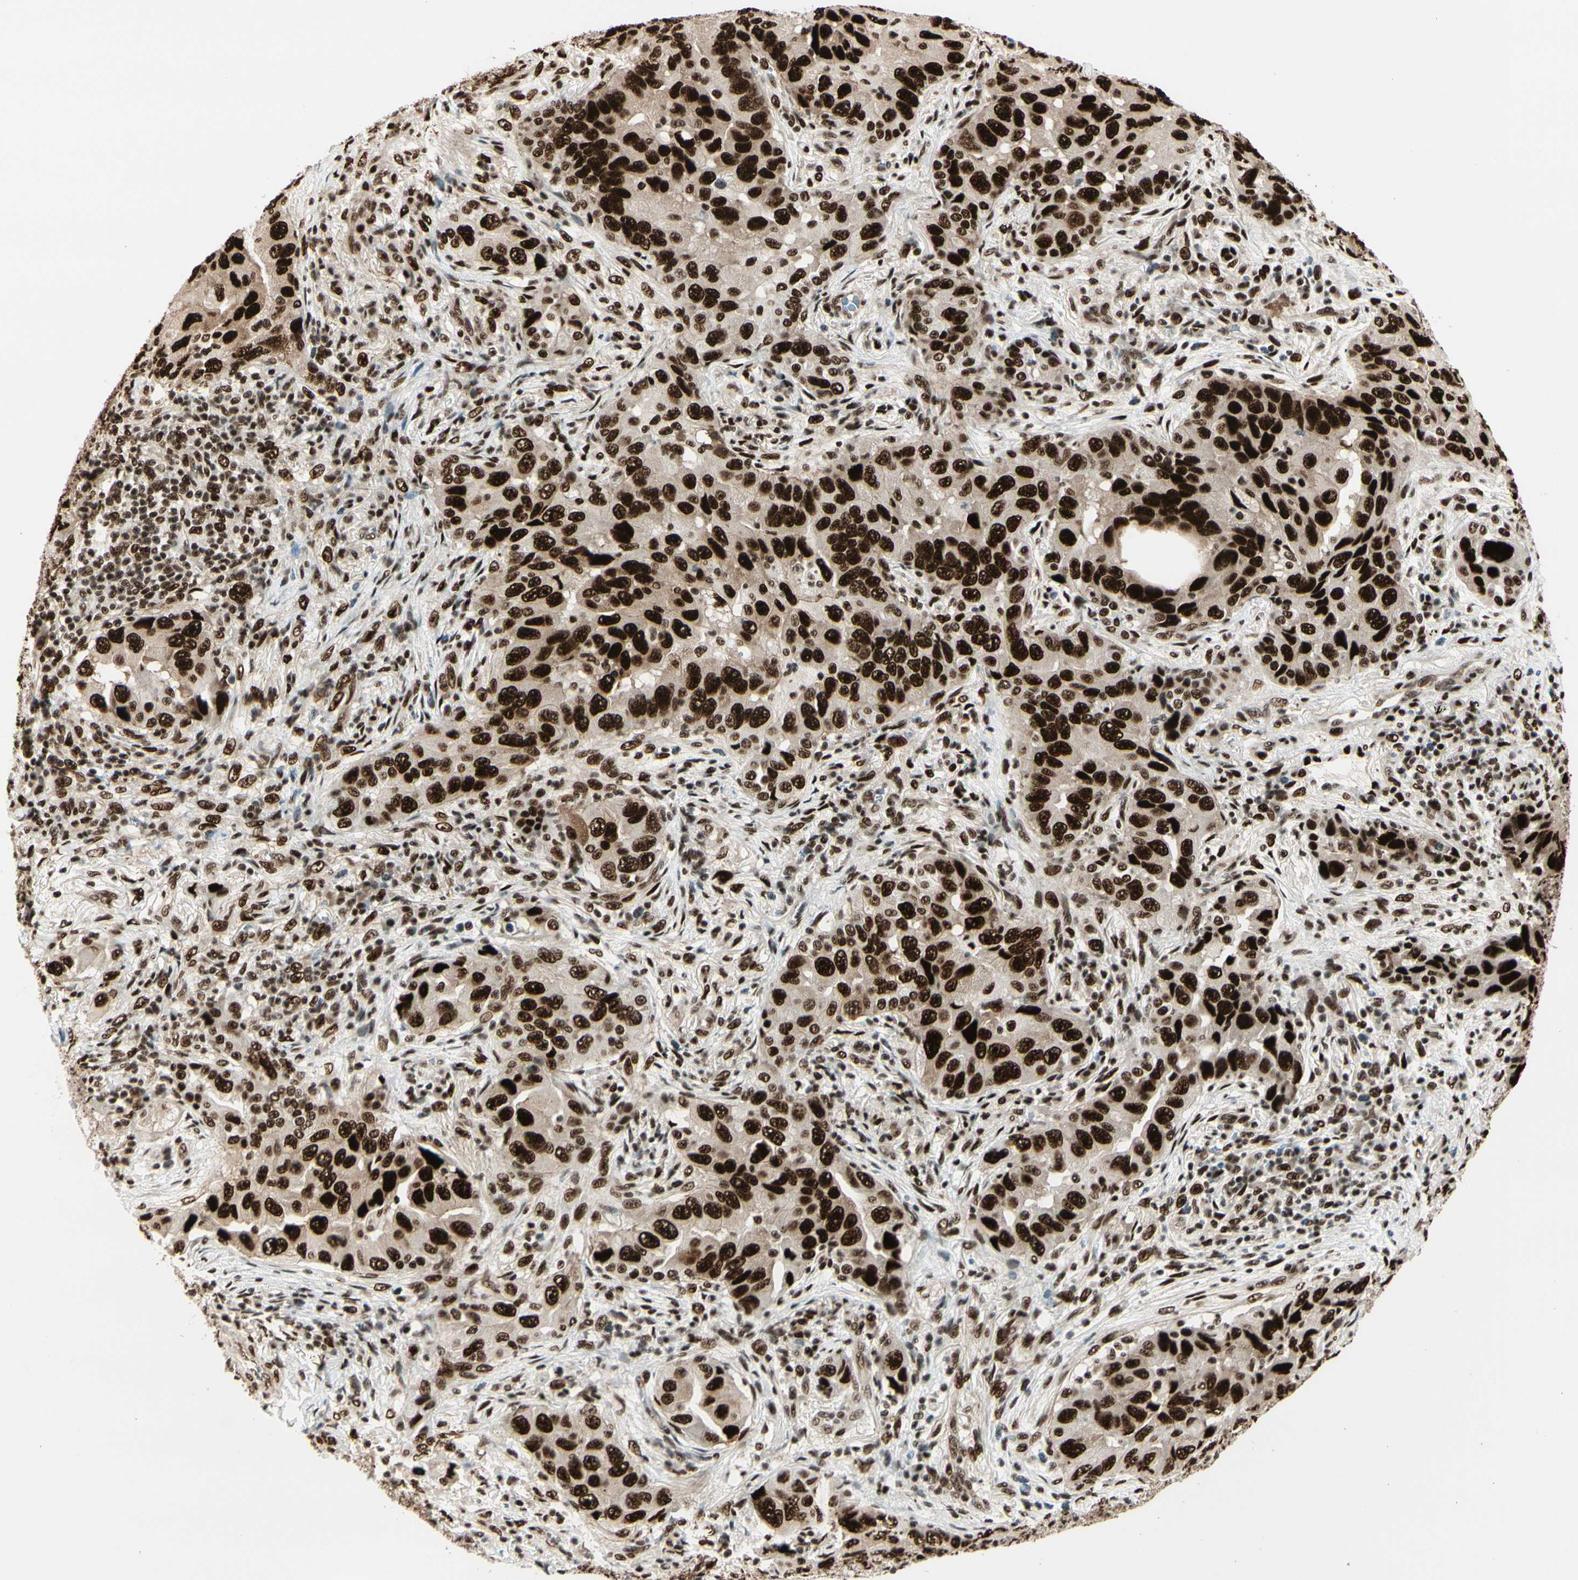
{"staining": {"intensity": "strong", "quantity": ">75%", "location": "nuclear"}, "tissue": "lung cancer", "cell_type": "Tumor cells", "image_type": "cancer", "snomed": [{"axis": "morphology", "description": "Adenocarcinoma, NOS"}, {"axis": "topography", "description": "Lung"}], "caption": "Immunohistochemistry of human adenocarcinoma (lung) displays high levels of strong nuclear staining in approximately >75% of tumor cells. (Stains: DAB (3,3'-diaminobenzidine) in brown, nuclei in blue, Microscopy: brightfield microscopy at high magnification).", "gene": "HEXIM1", "patient": {"sex": "female", "age": 65}}